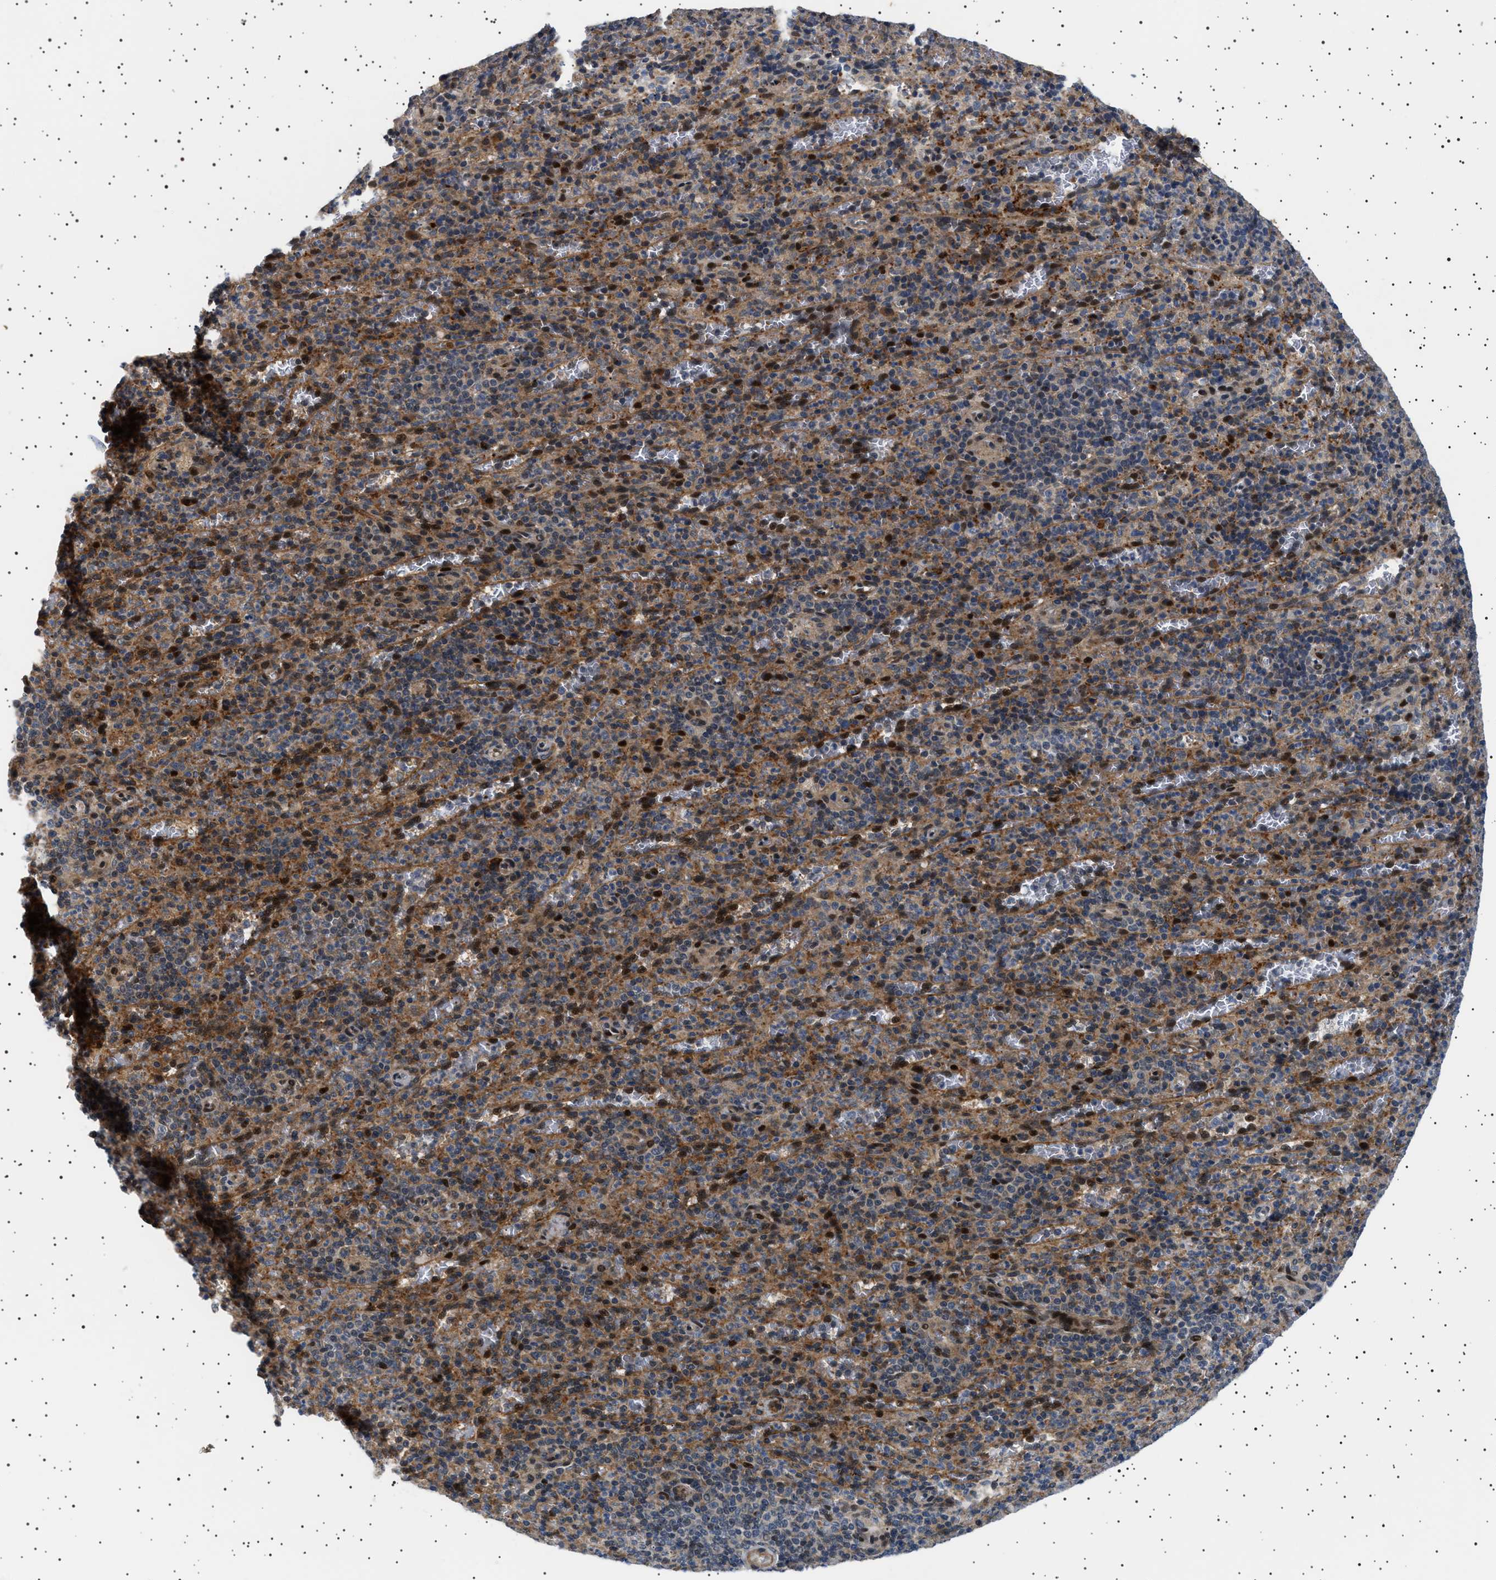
{"staining": {"intensity": "moderate", "quantity": "25%-75%", "location": "cytoplasmic/membranous,nuclear"}, "tissue": "spleen", "cell_type": "Cells in red pulp", "image_type": "normal", "snomed": [{"axis": "morphology", "description": "Normal tissue, NOS"}, {"axis": "topography", "description": "Spleen"}], "caption": "Protein analysis of normal spleen displays moderate cytoplasmic/membranous,nuclear staining in about 25%-75% of cells in red pulp. The protein of interest is shown in brown color, while the nuclei are stained blue.", "gene": "BAG3", "patient": {"sex": "female", "age": 74}}